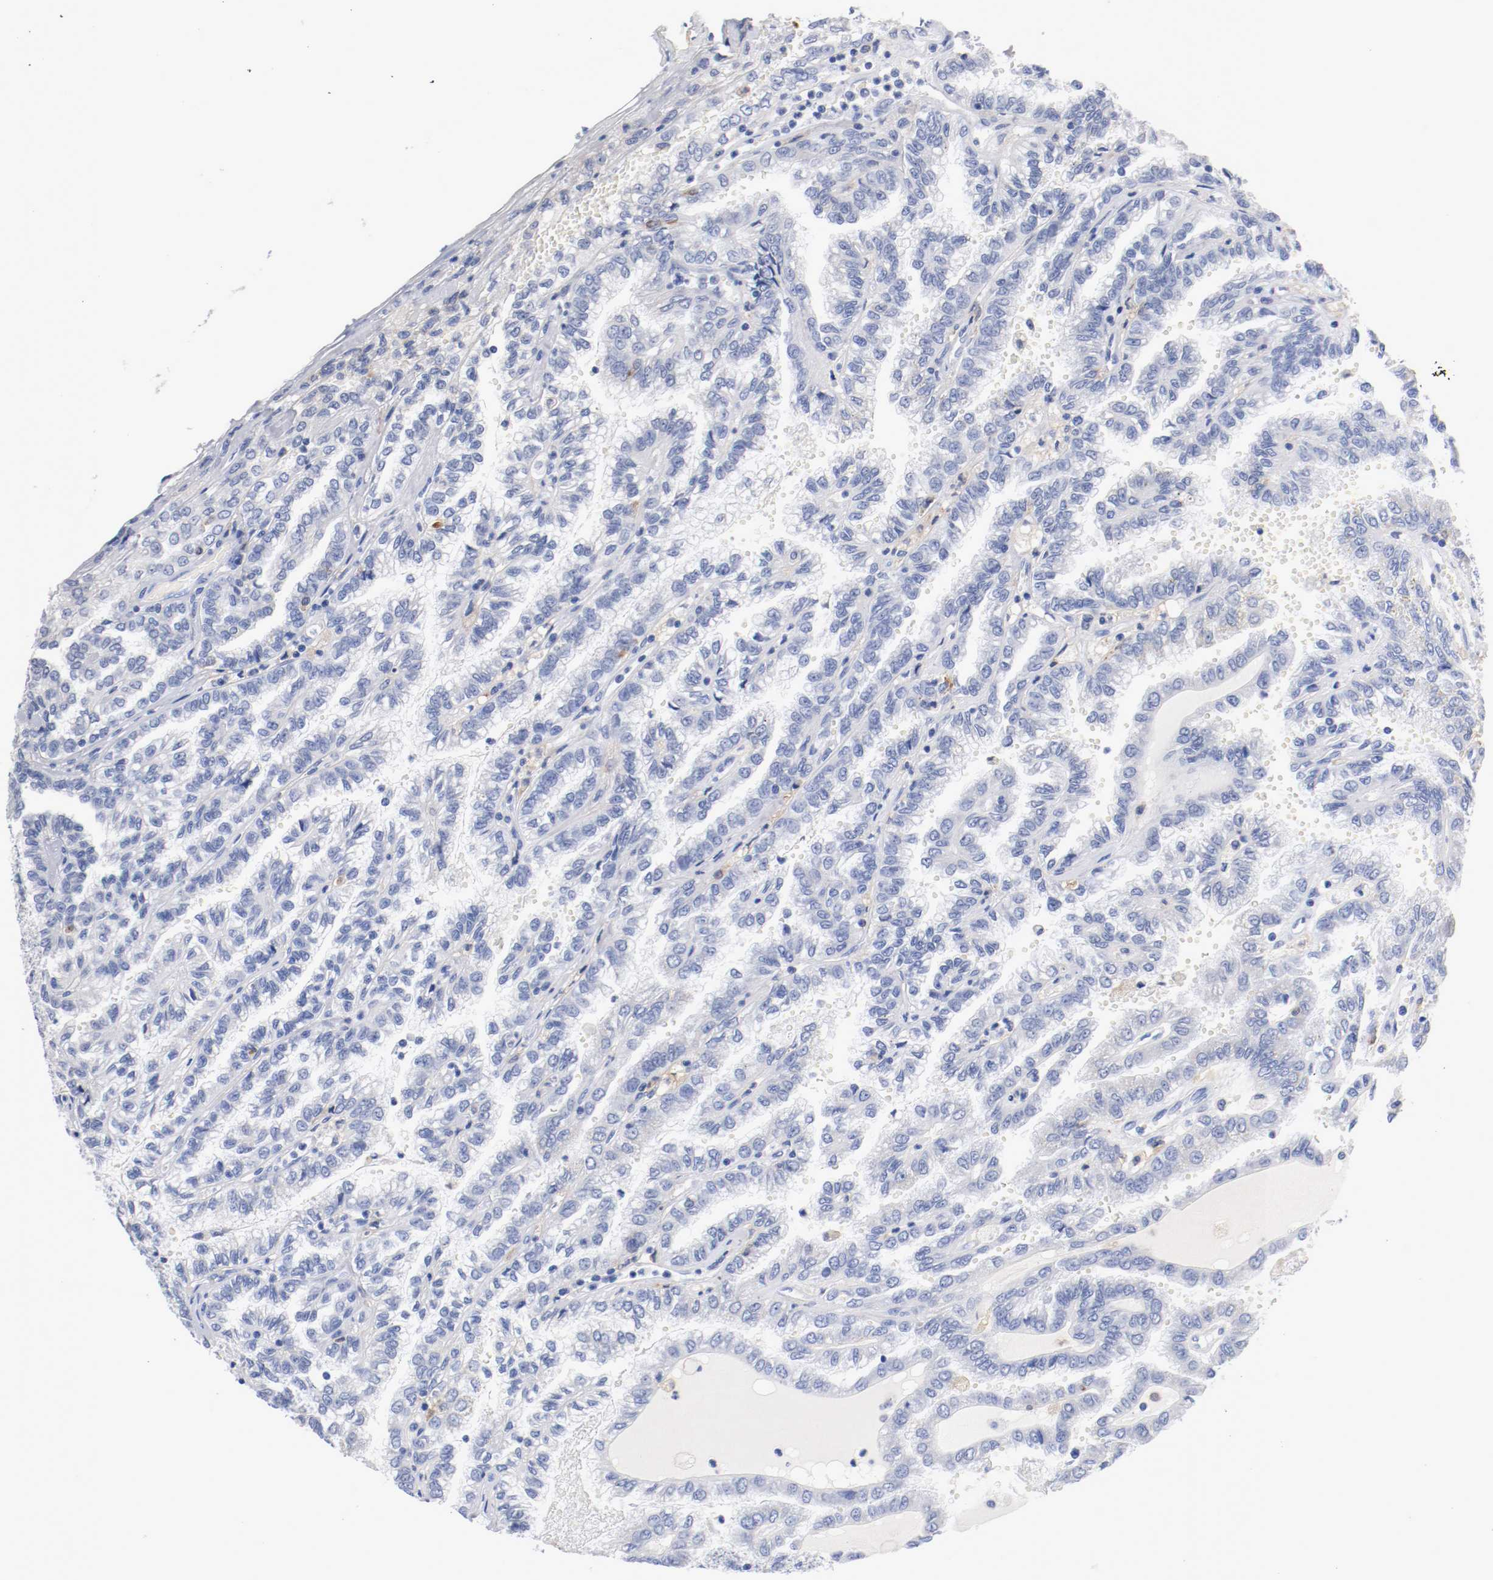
{"staining": {"intensity": "negative", "quantity": "none", "location": "none"}, "tissue": "renal cancer", "cell_type": "Tumor cells", "image_type": "cancer", "snomed": [{"axis": "morphology", "description": "Inflammation, NOS"}, {"axis": "morphology", "description": "Adenocarcinoma, NOS"}, {"axis": "topography", "description": "Kidney"}], "caption": "Immunohistochemistry (IHC) of renal cancer (adenocarcinoma) shows no expression in tumor cells.", "gene": "FGFBP1", "patient": {"sex": "male", "age": 68}}